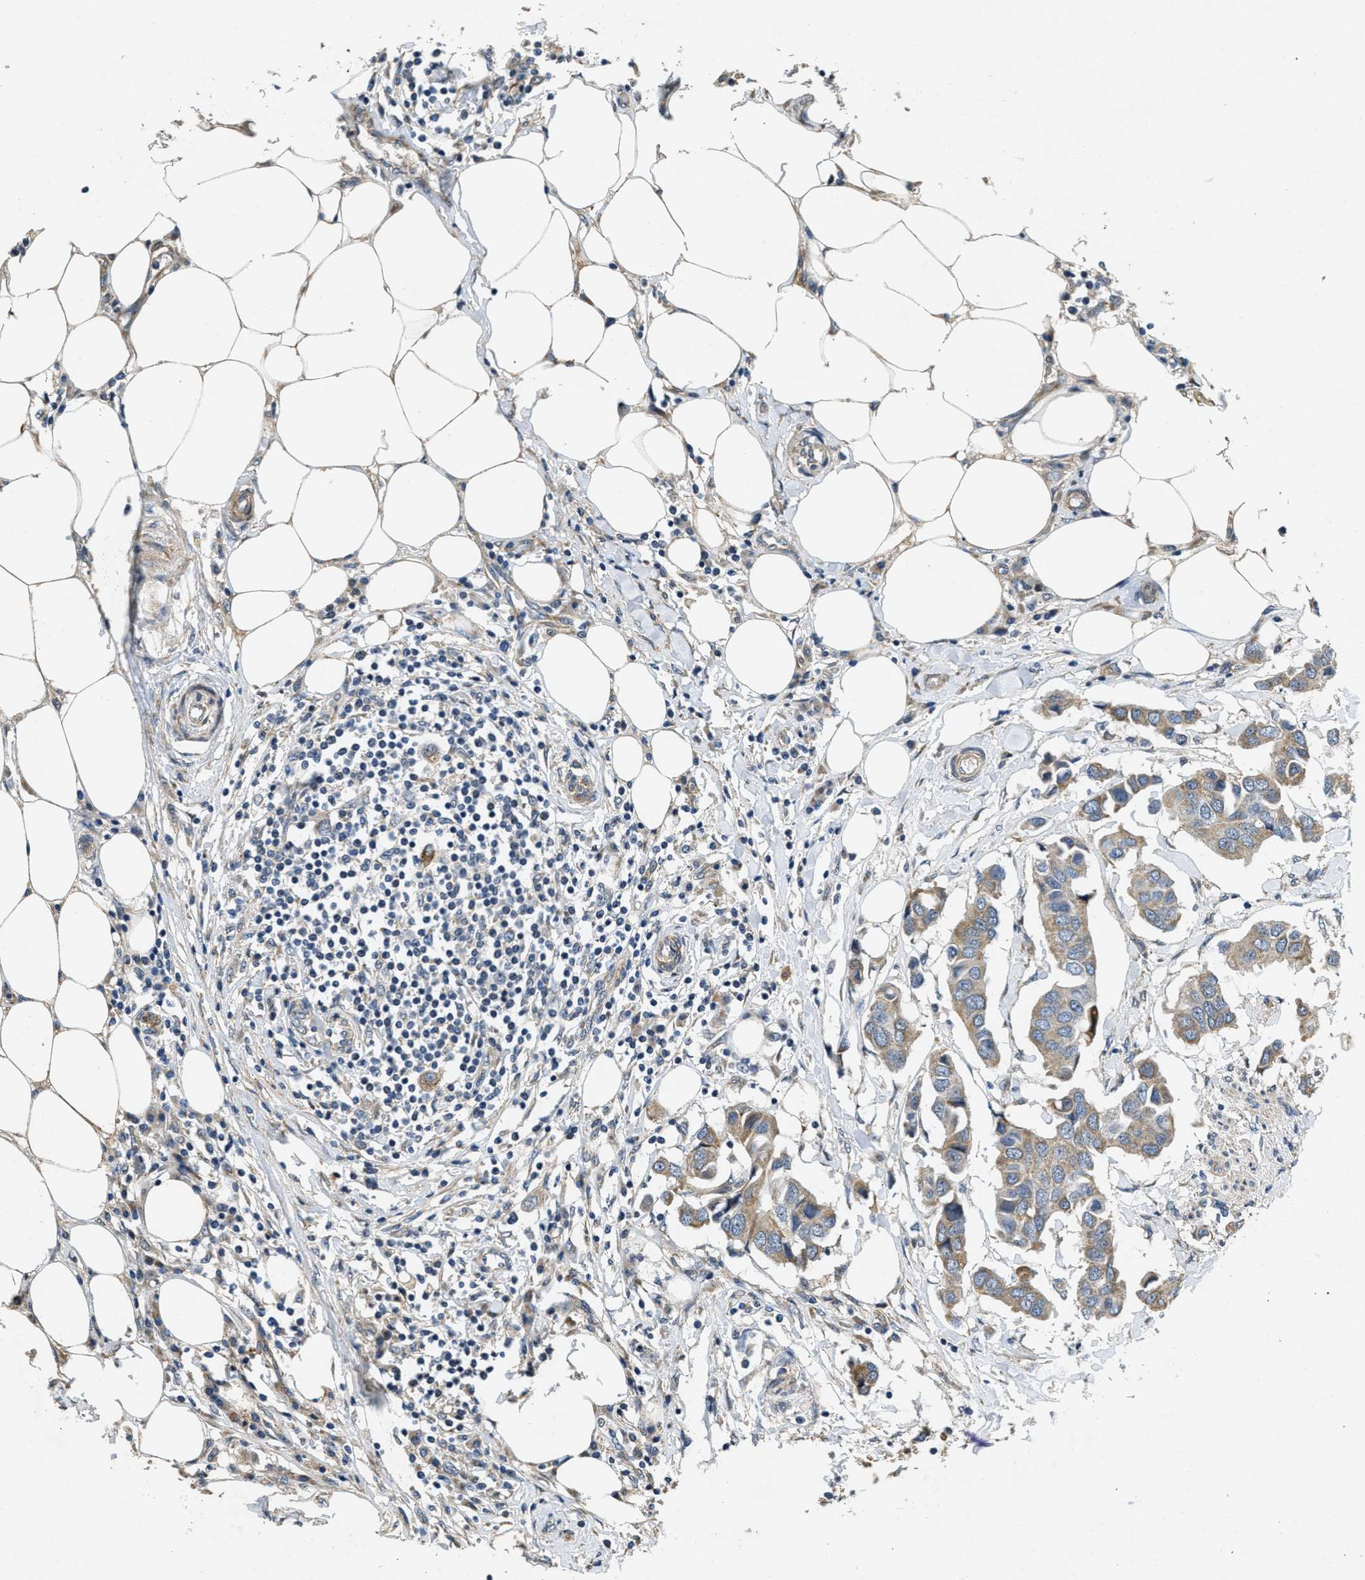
{"staining": {"intensity": "weak", "quantity": ">75%", "location": "cytoplasmic/membranous"}, "tissue": "breast cancer", "cell_type": "Tumor cells", "image_type": "cancer", "snomed": [{"axis": "morphology", "description": "Duct carcinoma"}, {"axis": "topography", "description": "Breast"}], "caption": "The histopathology image demonstrates staining of intraductal carcinoma (breast), revealing weak cytoplasmic/membranous protein positivity (brown color) within tumor cells.", "gene": "TOMM70", "patient": {"sex": "female", "age": 80}}